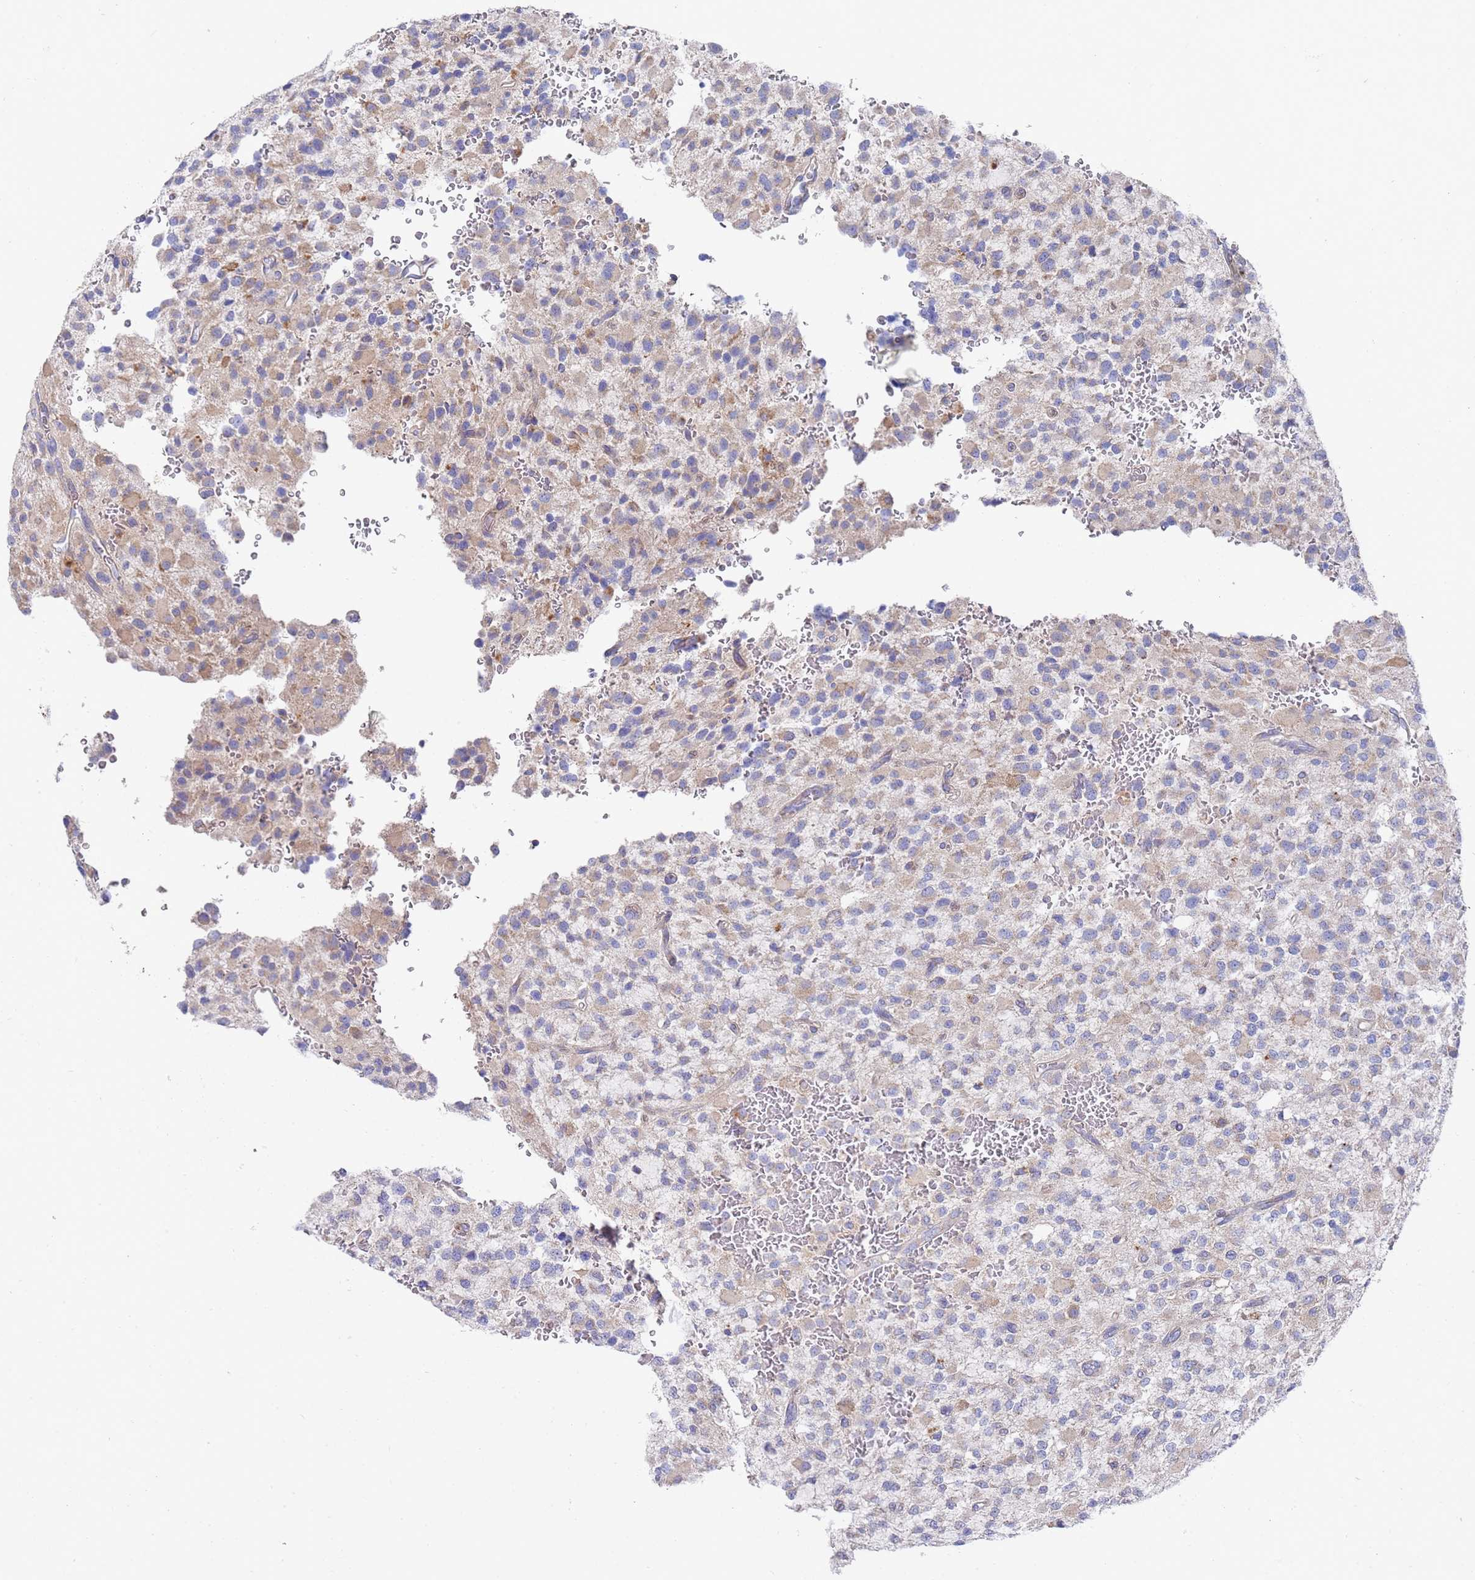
{"staining": {"intensity": "weak", "quantity": "25%-75%", "location": "cytoplasmic/membranous"}, "tissue": "glioma", "cell_type": "Tumor cells", "image_type": "cancer", "snomed": [{"axis": "morphology", "description": "Glioma, malignant, High grade"}, {"axis": "topography", "description": "Brain"}], "caption": "Immunohistochemistry histopathology image of neoplastic tissue: human glioma stained using immunohistochemistry (IHC) exhibits low levels of weak protein expression localized specifically in the cytoplasmic/membranous of tumor cells, appearing as a cytoplasmic/membranous brown color.", "gene": "NPEPPS", "patient": {"sex": "male", "age": 34}}